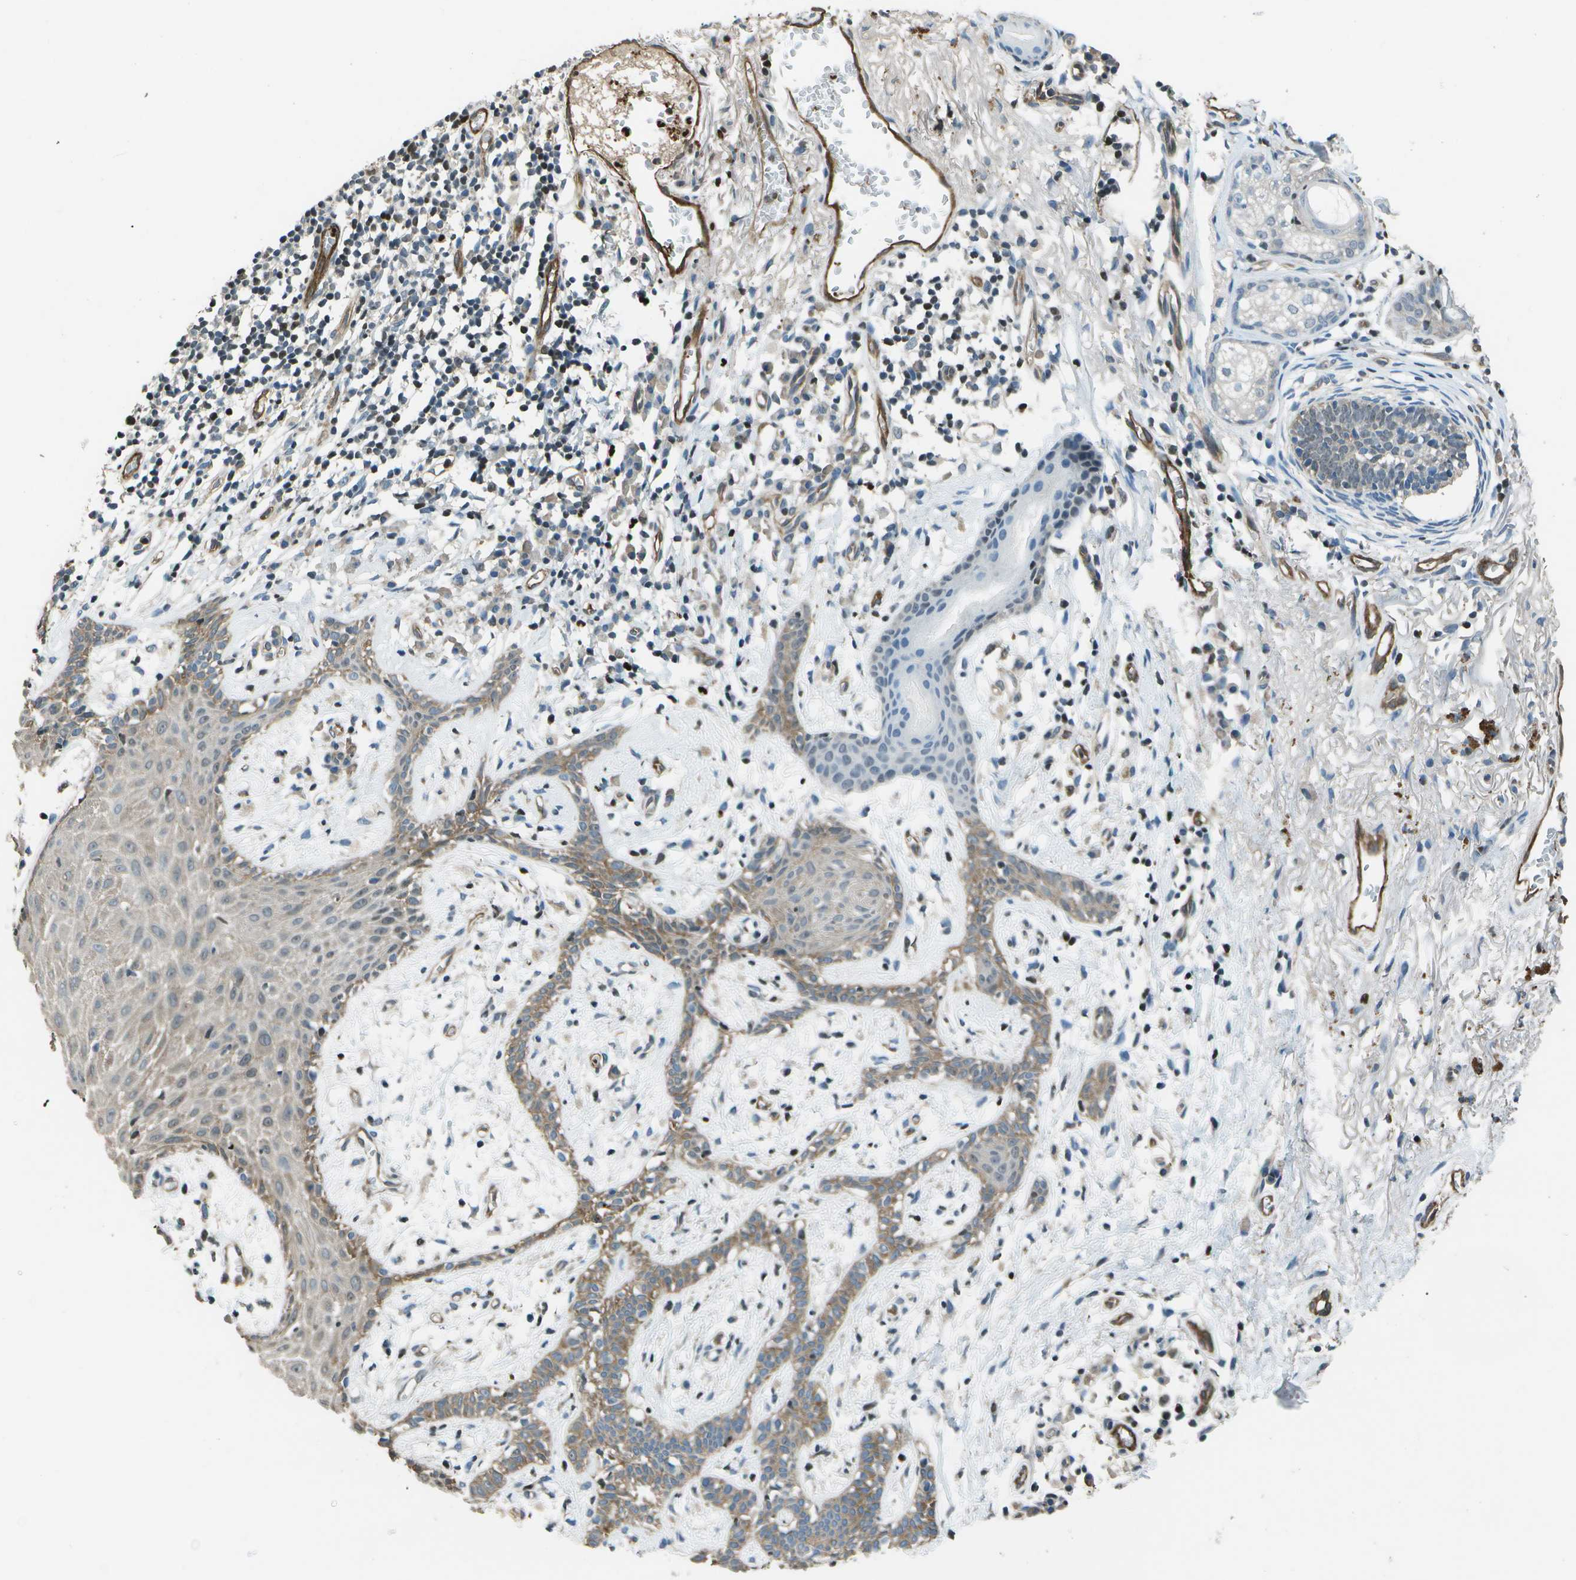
{"staining": {"intensity": "moderate", "quantity": ">75%", "location": "cytoplasmic/membranous"}, "tissue": "skin cancer", "cell_type": "Tumor cells", "image_type": "cancer", "snomed": [{"axis": "morphology", "description": "Basal cell carcinoma"}, {"axis": "topography", "description": "Skin"}], "caption": "Immunohistochemical staining of human skin basal cell carcinoma reveals moderate cytoplasmic/membranous protein positivity in about >75% of tumor cells.", "gene": "PDLIM1", "patient": {"sex": "male", "age": 85}}